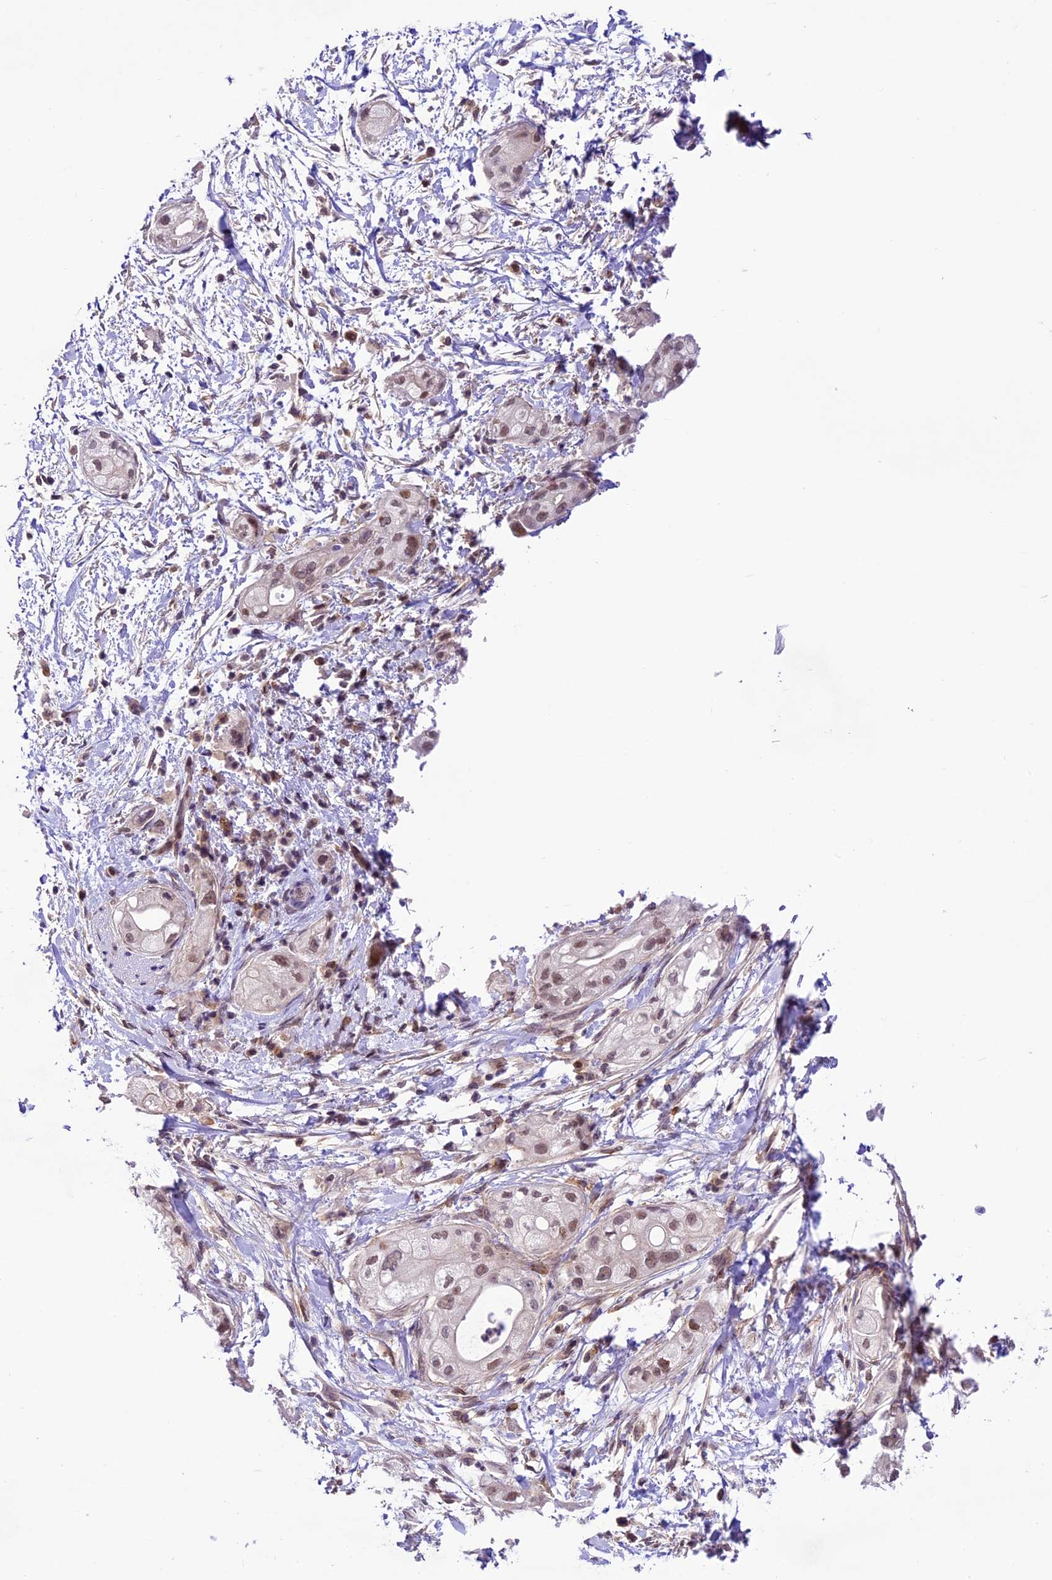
{"staining": {"intensity": "weak", "quantity": ">75%", "location": "nuclear"}, "tissue": "pancreatic cancer", "cell_type": "Tumor cells", "image_type": "cancer", "snomed": [{"axis": "morphology", "description": "Adenocarcinoma, NOS"}, {"axis": "topography", "description": "Pancreas"}], "caption": "This micrograph exhibits IHC staining of pancreatic adenocarcinoma, with low weak nuclear expression in approximately >75% of tumor cells.", "gene": "SHKBP1", "patient": {"sex": "male", "age": 58}}